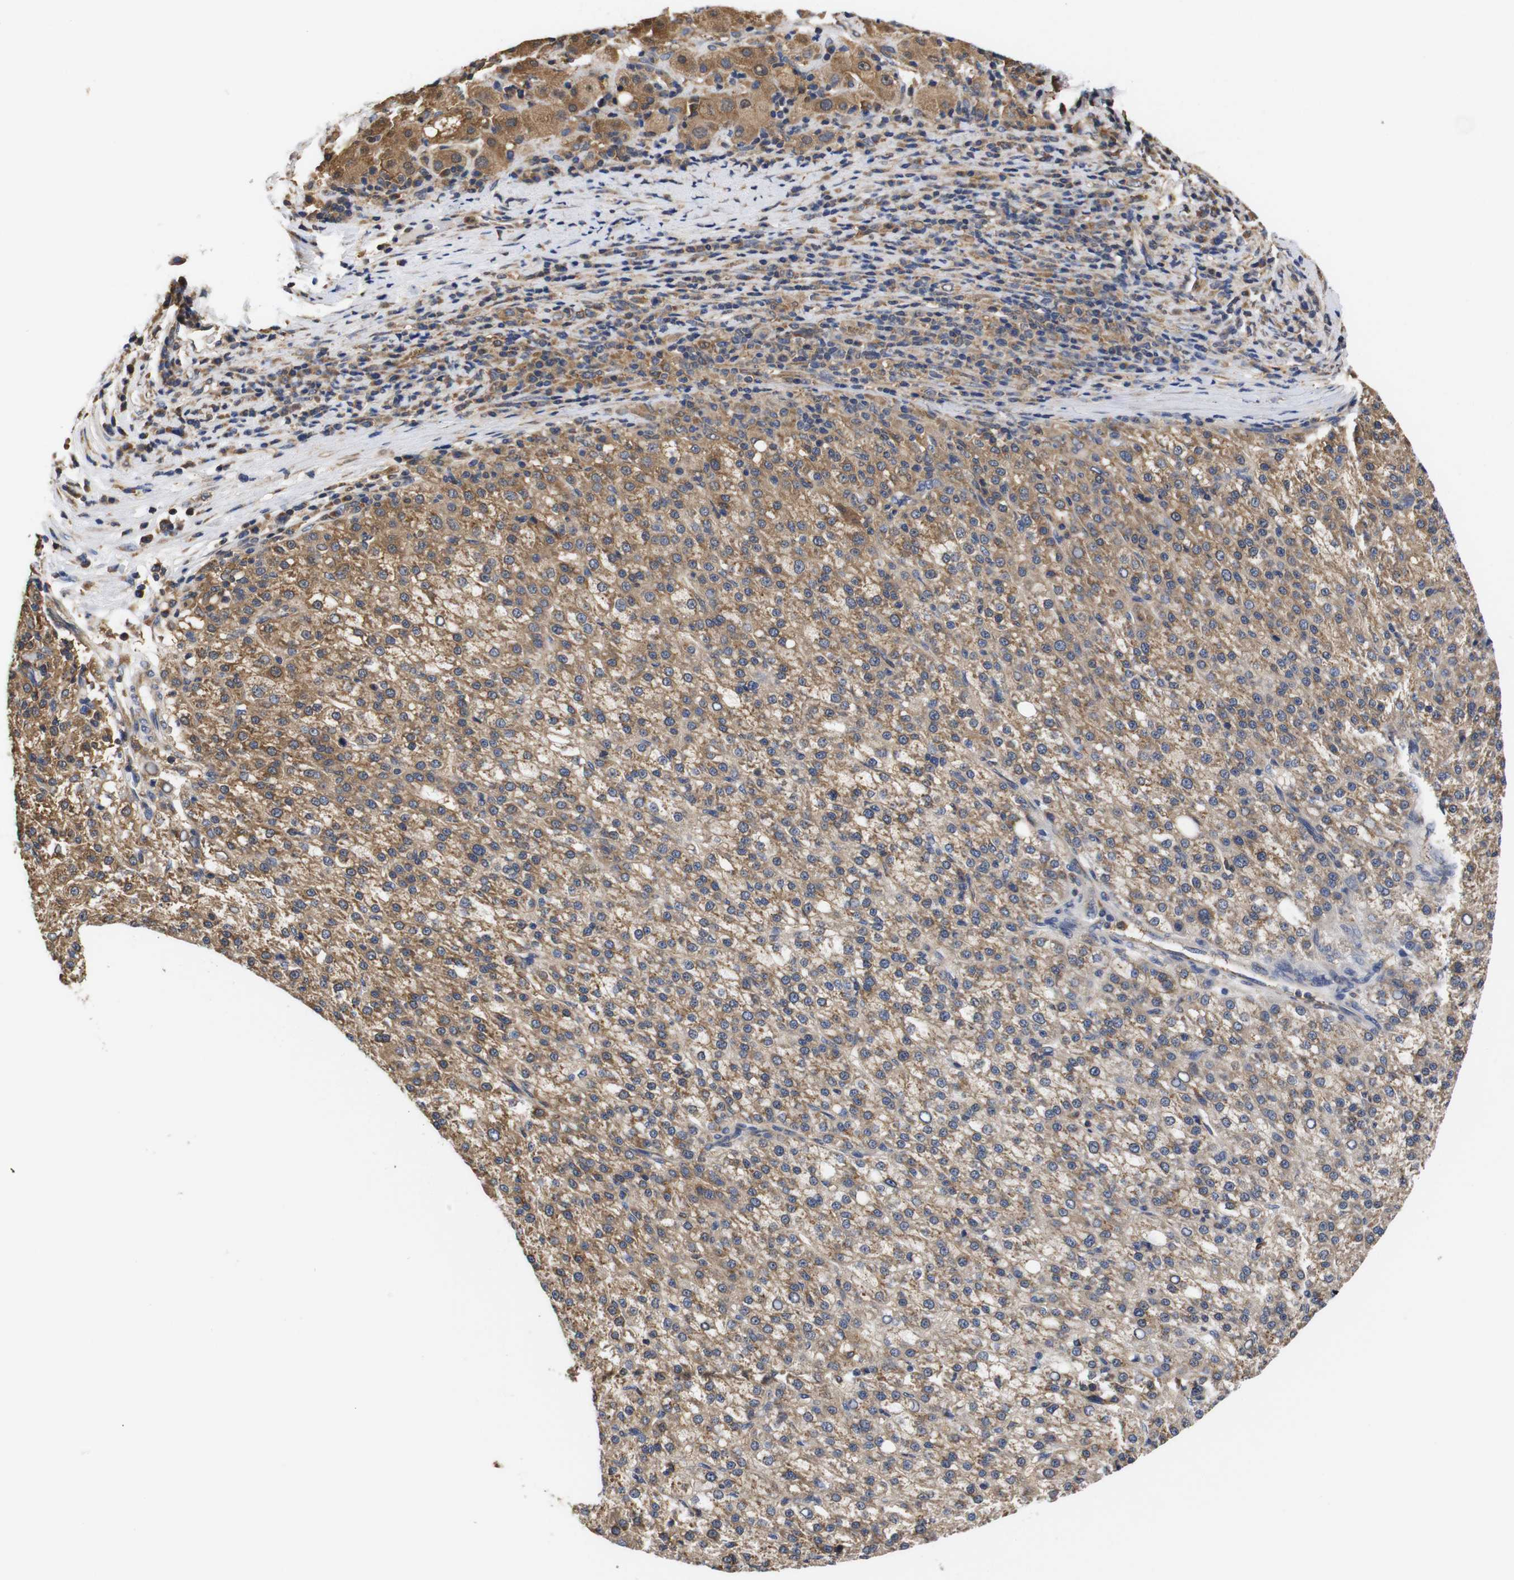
{"staining": {"intensity": "moderate", "quantity": "25%-75%", "location": "cytoplasmic/membranous"}, "tissue": "liver cancer", "cell_type": "Tumor cells", "image_type": "cancer", "snomed": [{"axis": "morphology", "description": "Carcinoma, Hepatocellular, NOS"}, {"axis": "topography", "description": "Liver"}], "caption": "A micrograph of liver hepatocellular carcinoma stained for a protein shows moderate cytoplasmic/membranous brown staining in tumor cells. The staining was performed using DAB (3,3'-diaminobenzidine) to visualize the protein expression in brown, while the nuclei were stained in blue with hematoxylin (Magnification: 20x).", "gene": "LRRCC1", "patient": {"sex": "female", "age": 58}}